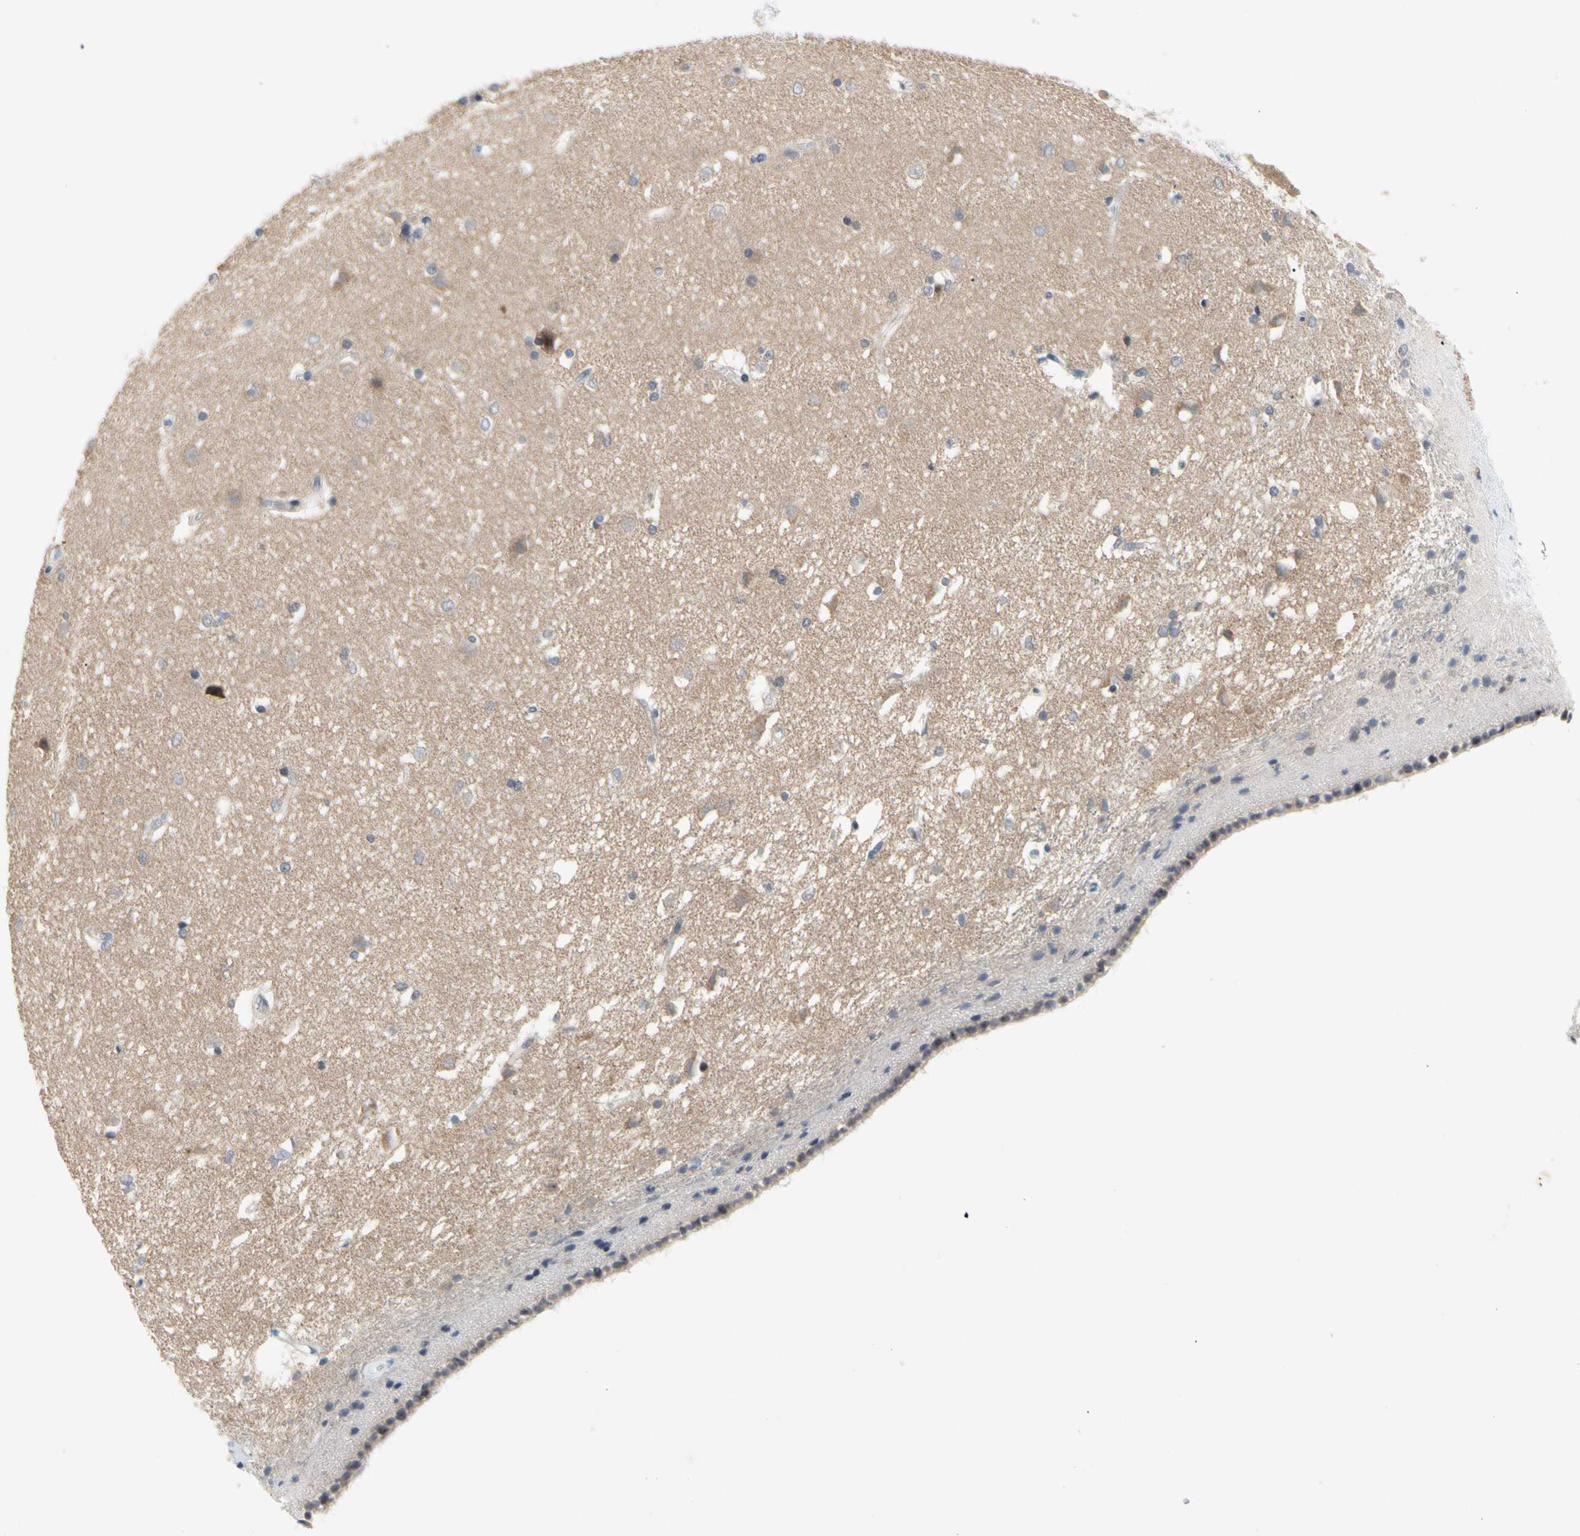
{"staining": {"intensity": "weak", "quantity": "<25%", "location": "cytoplasmic/membranous"}, "tissue": "caudate", "cell_type": "Glial cells", "image_type": "normal", "snomed": [{"axis": "morphology", "description": "Normal tissue, NOS"}, {"axis": "topography", "description": "Lateral ventricle wall"}], "caption": "A photomicrograph of caudate stained for a protein shows no brown staining in glial cells. (DAB IHC visualized using brightfield microscopy, high magnification).", "gene": "MARK1", "patient": {"sex": "female", "age": 19}}